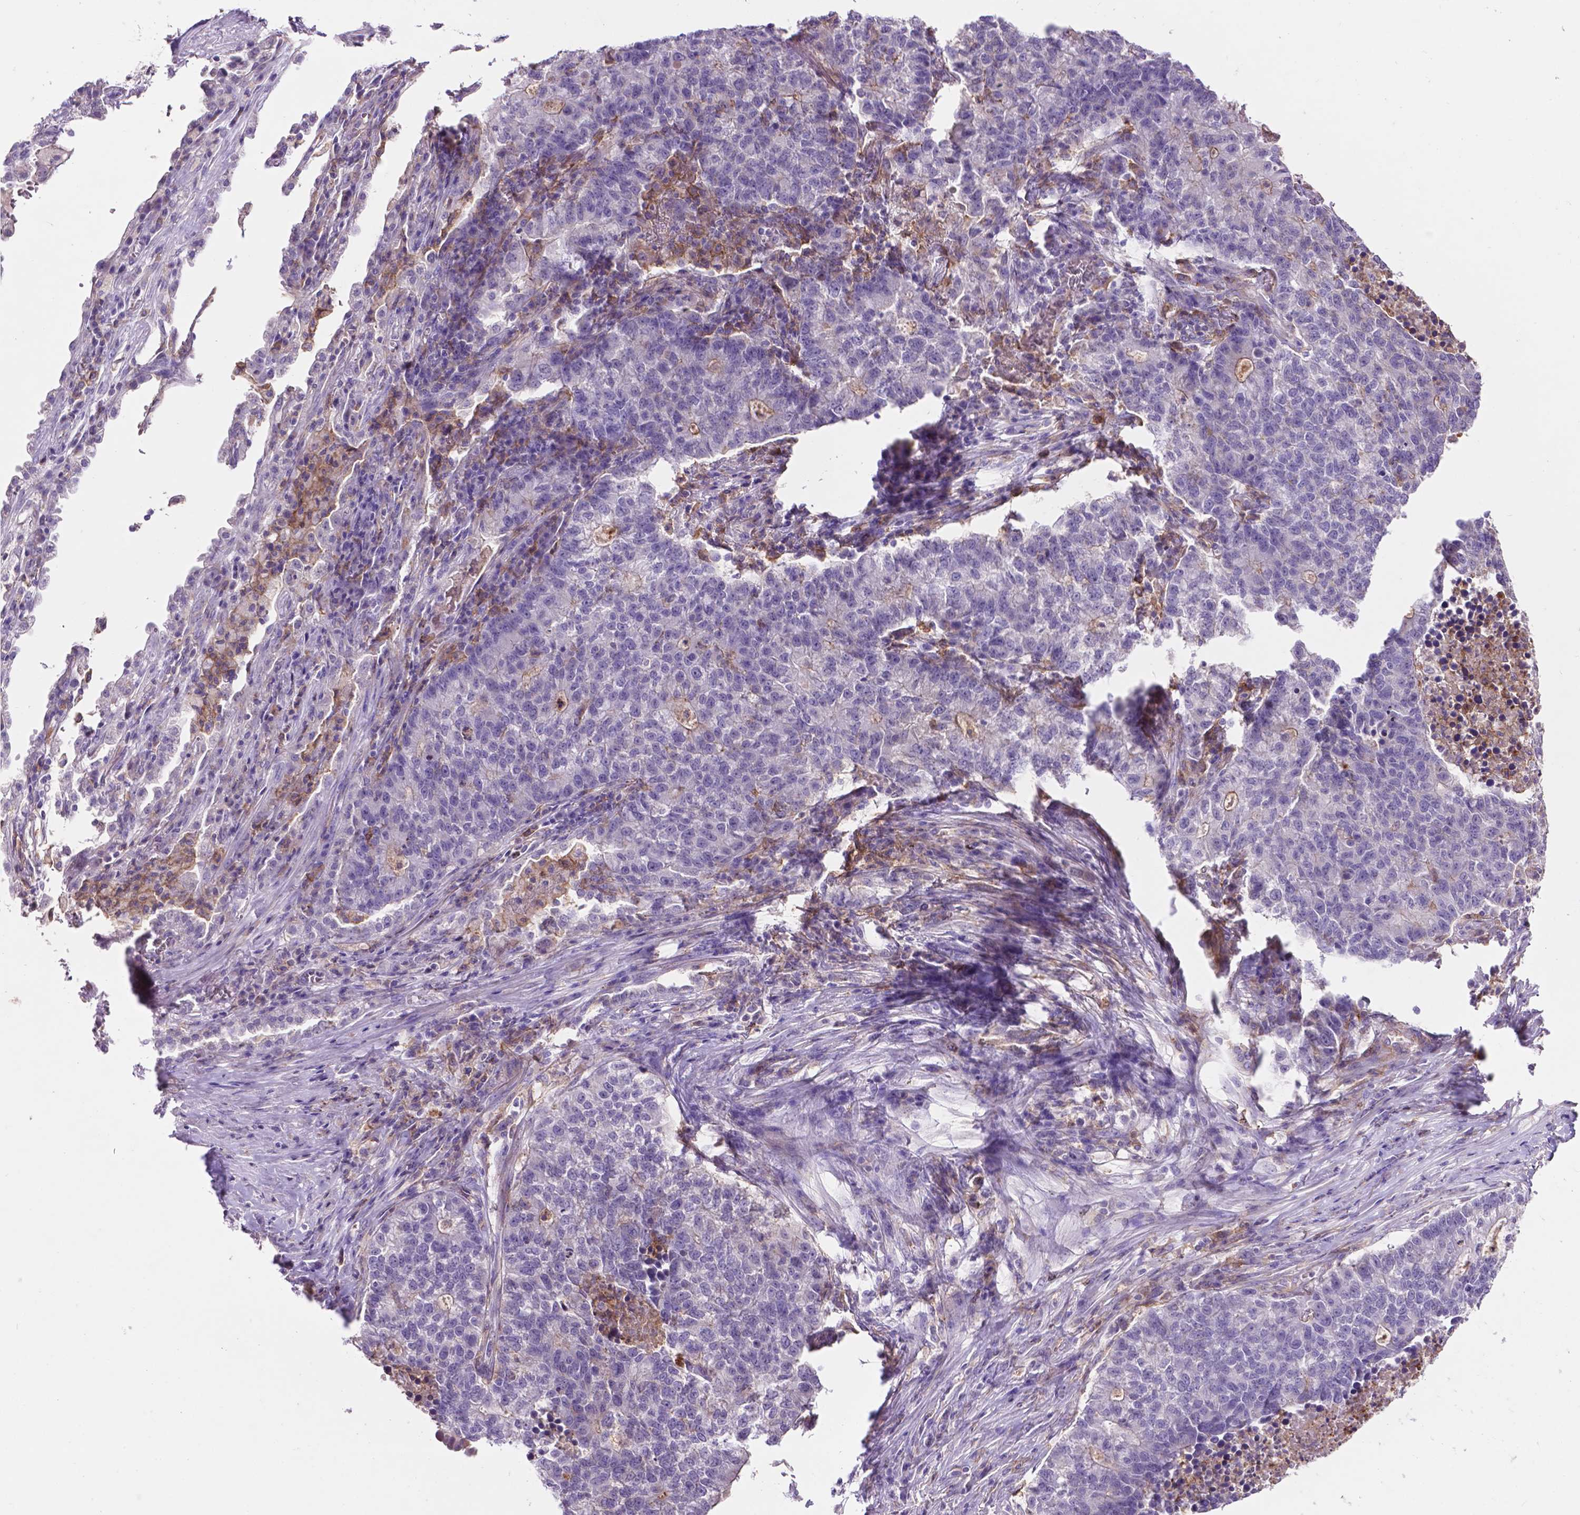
{"staining": {"intensity": "negative", "quantity": "none", "location": "none"}, "tissue": "lung cancer", "cell_type": "Tumor cells", "image_type": "cancer", "snomed": [{"axis": "morphology", "description": "Adenocarcinoma, NOS"}, {"axis": "topography", "description": "Lung"}], "caption": "High power microscopy micrograph of an immunohistochemistry (IHC) histopathology image of lung adenocarcinoma, revealing no significant expression in tumor cells.", "gene": "PLSCR1", "patient": {"sex": "male", "age": 57}}